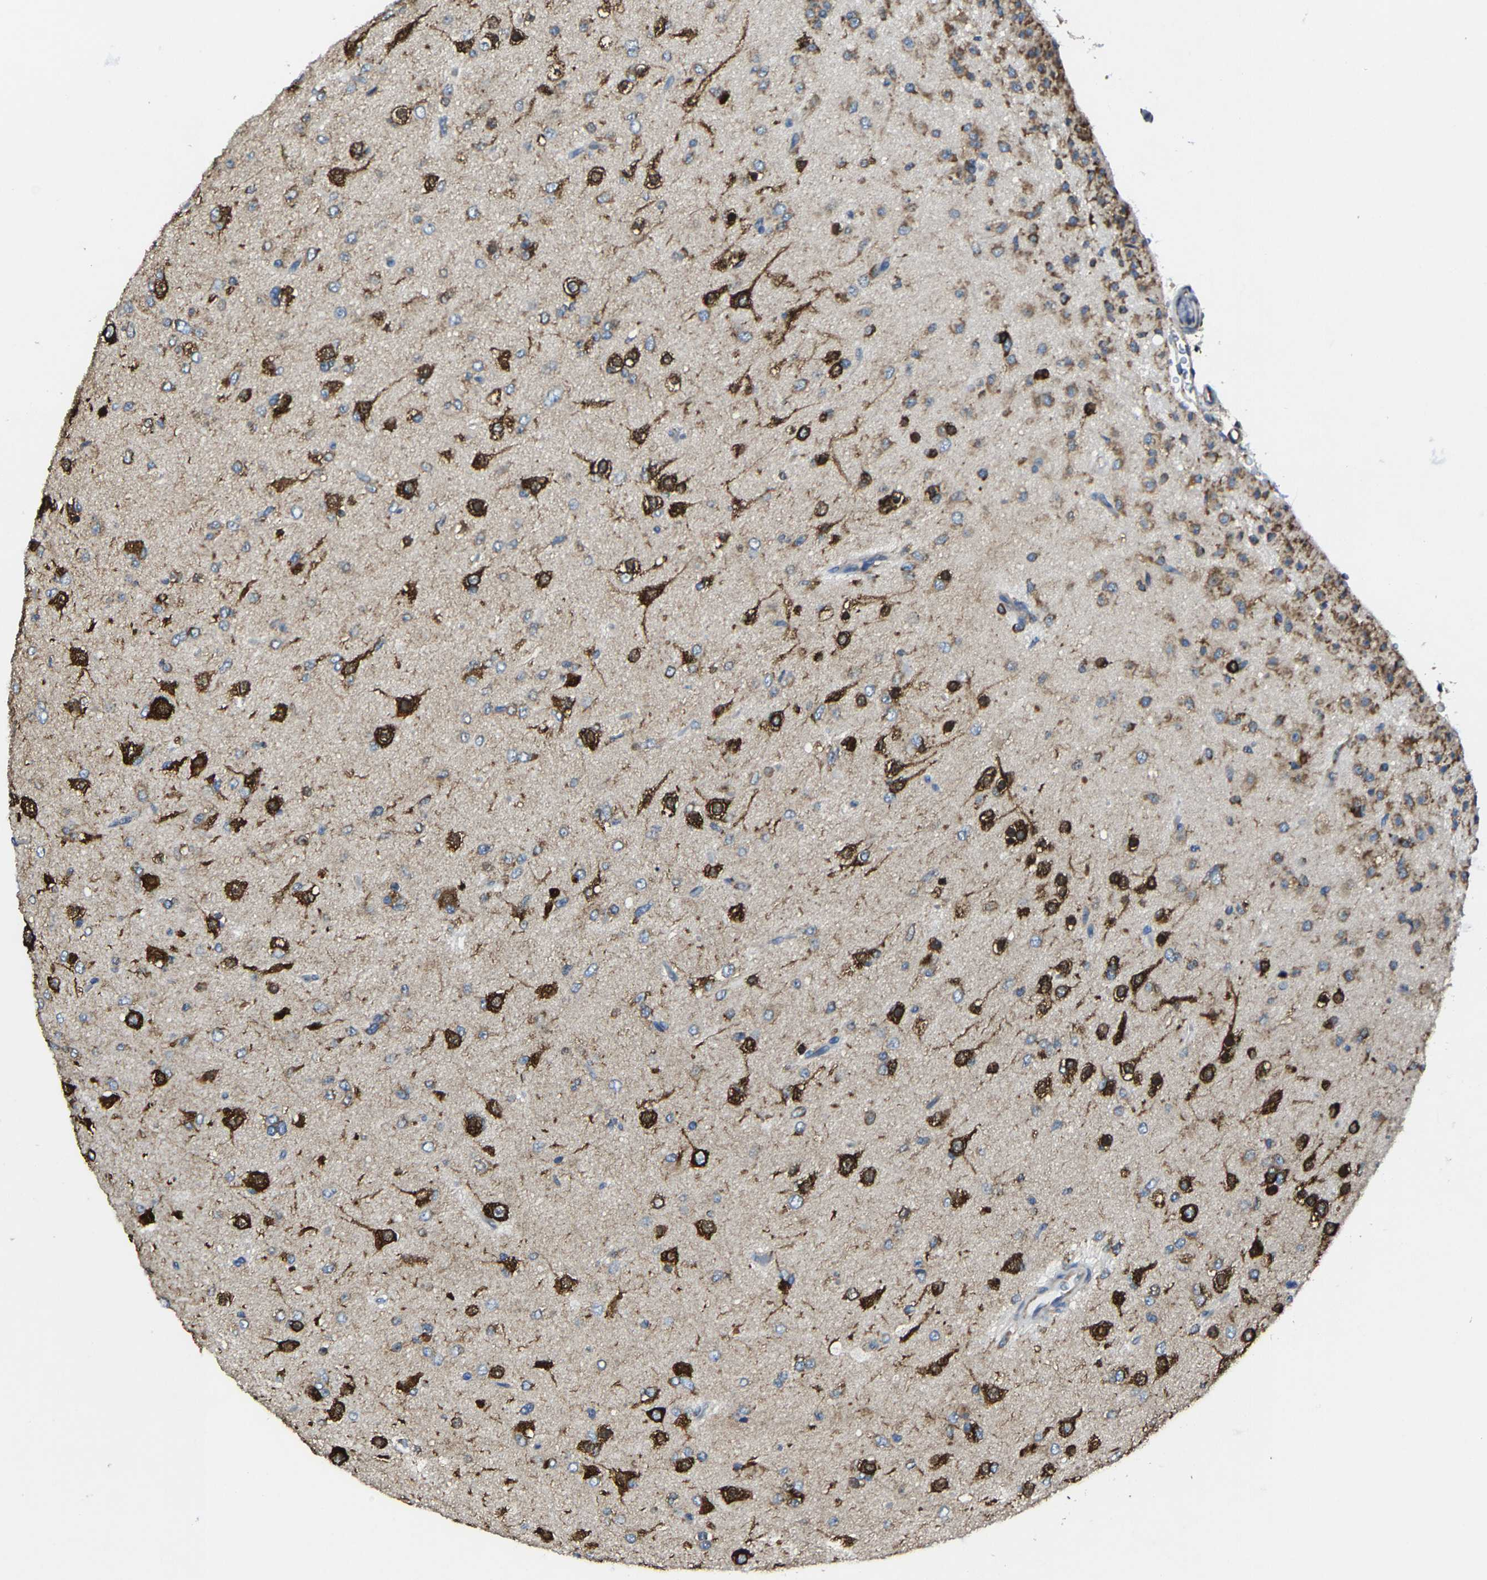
{"staining": {"intensity": "strong", "quantity": "25%-75%", "location": "cytoplasmic/membranous"}, "tissue": "glioma", "cell_type": "Tumor cells", "image_type": "cancer", "snomed": [{"axis": "morphology", "description": "Glioma, malignant, Low grade"}, {"axis": "topography", "description": "Brain"}], "caption": "Protein analysis of glioma tissue demonstrates strong cytoplasmic/membranous expression in about 25%-75% of tumor cells. (IHC, brightfield microscopy, high magnification).", "gene": "G3BP2", "patient": {"sex": "male", "age": 65}}